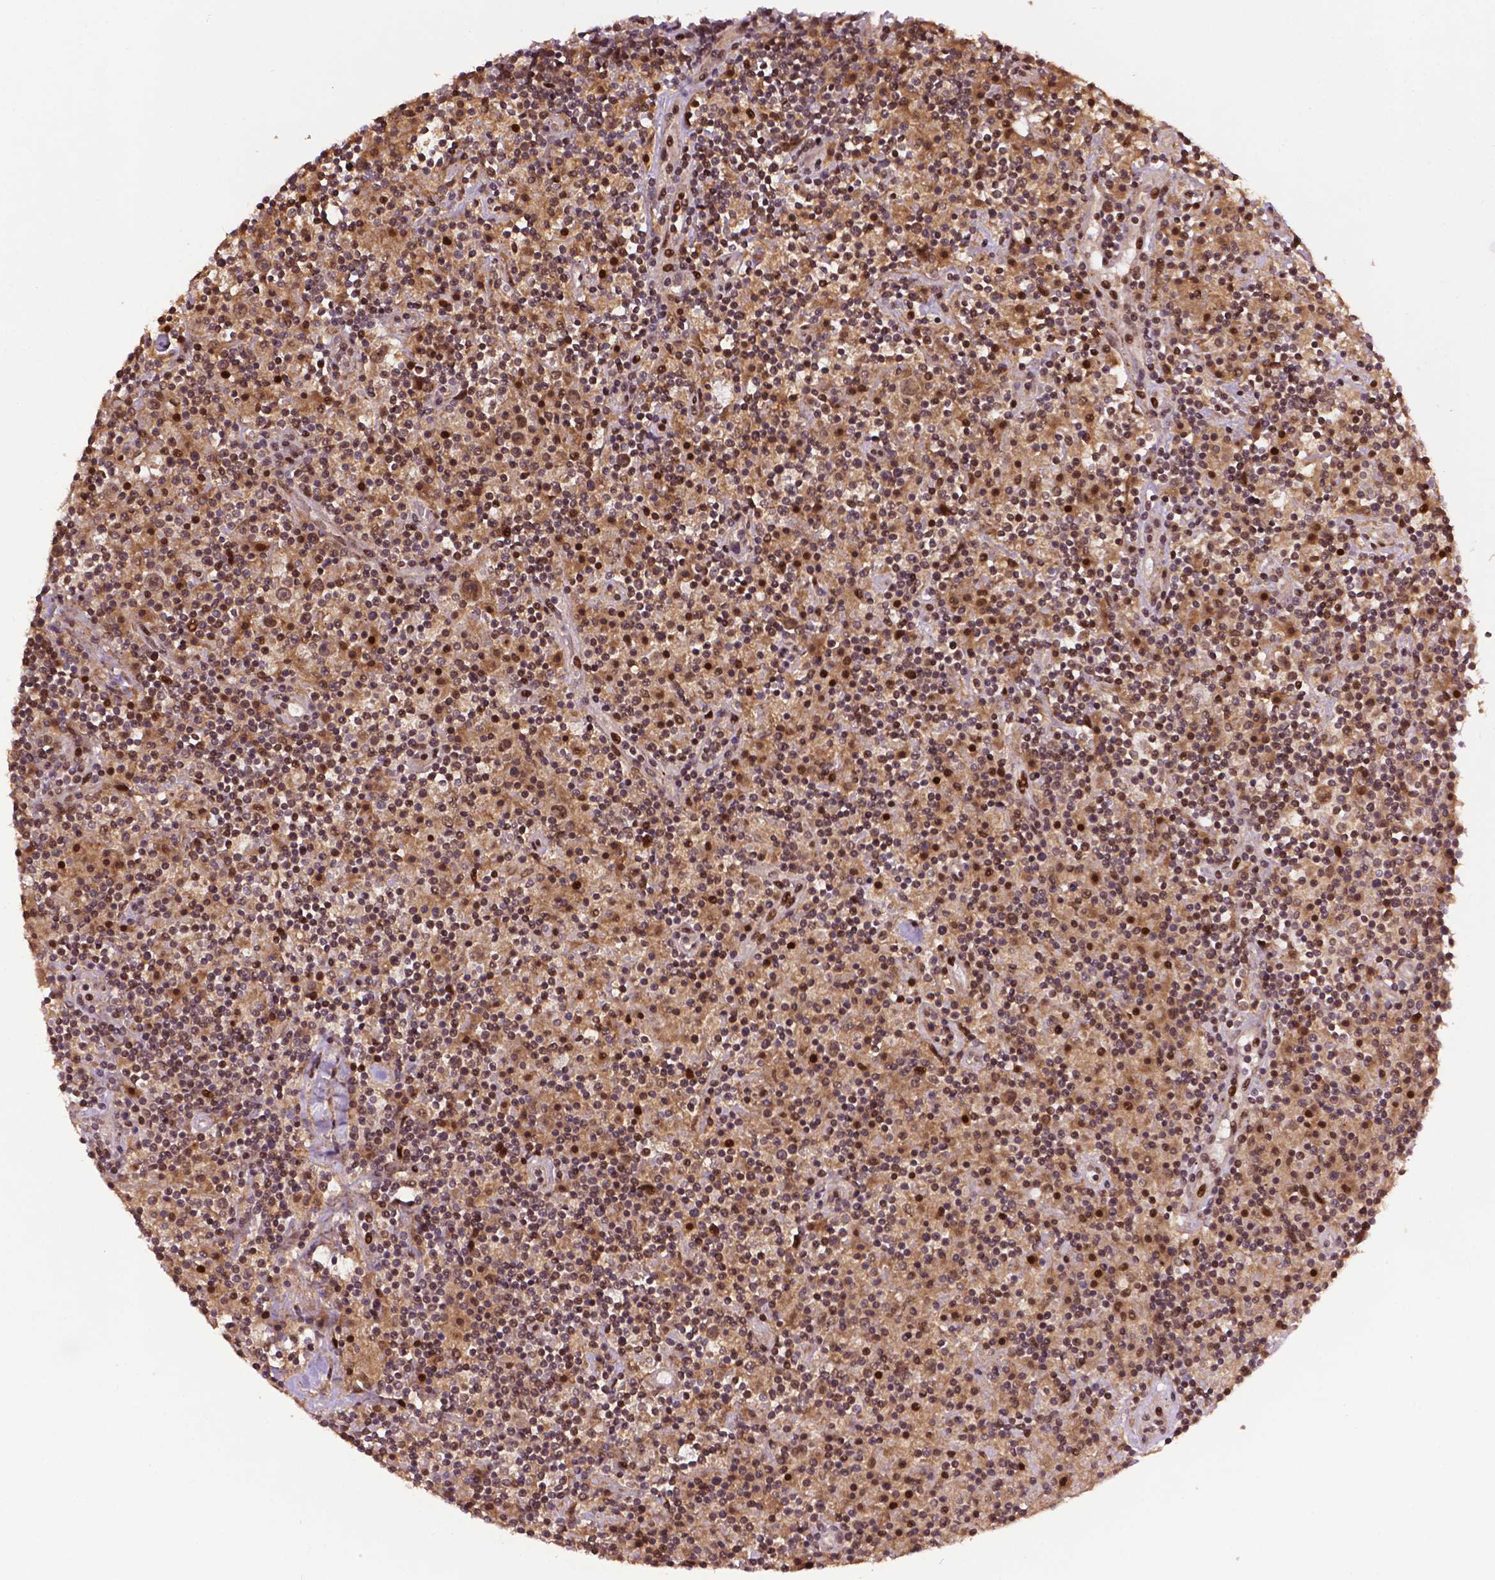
{"staining": {"intensity": "moderate", "quantity": ">75%", "location": "cytoplasmic/membranous,nuclear"}, "tissue": "lymphoma", "cell_type": "Tumor cells", "image_type": "cancer", "snomed": [{"axis": "morphology", "description": "Hodgkin's disease, NOS"}, {"axis": "topography", "description": "Lymph node"}], "caption": "Hodgkin's disease stained for a protein (brown) exhibits moderate cytoplasmic/membranous and nuclear positive expression in approximately >75% of tumor cells.", "gene": "TMX2", "patient": {"sex": "male", "age": 70}}